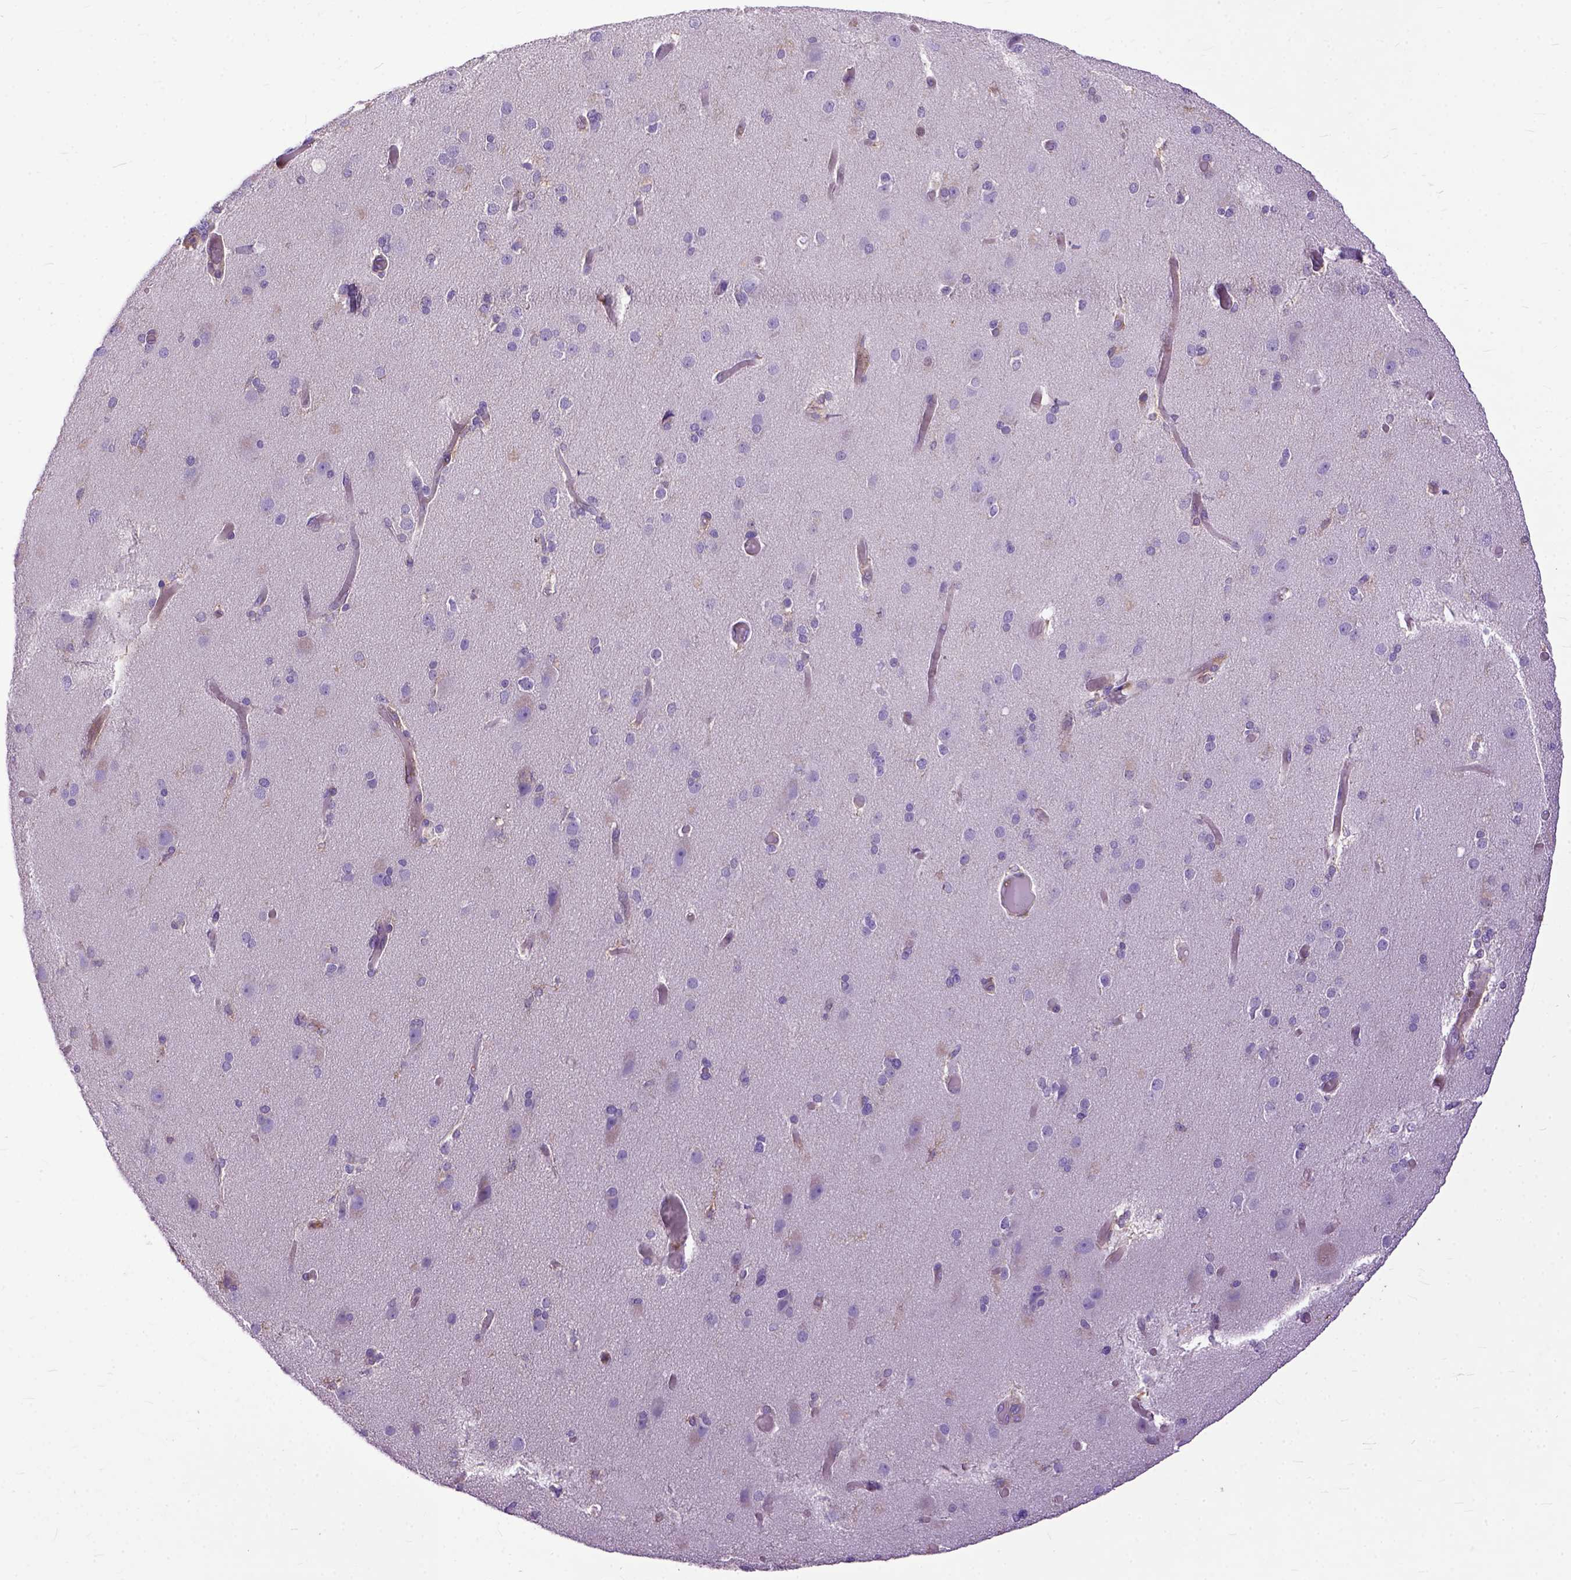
{"staining": {"intensity": "weak", "quantity": "25%-75%", "location": "cytoplasmic/membranous"}, "tissue": "cerebral cortex", "cell_type": "Endothelial cells", "image_type": "normal", "snomed": [{"axis": "morphology", "description": "Normal tissue, NOS"}, {"axis": "morphology", "description": "Glioma, malignant, High grade"}, {"axis": "topography", "description": "Cerebral cortex"}], "caption": "Protein expression analysis of benign human cerebral cortex reveals weak cytoplasmic/membranous staining in about 25%-75% of endothelial cells.", "gene": "NAMPT", "patient": {"sex": "male", "age": 71}}